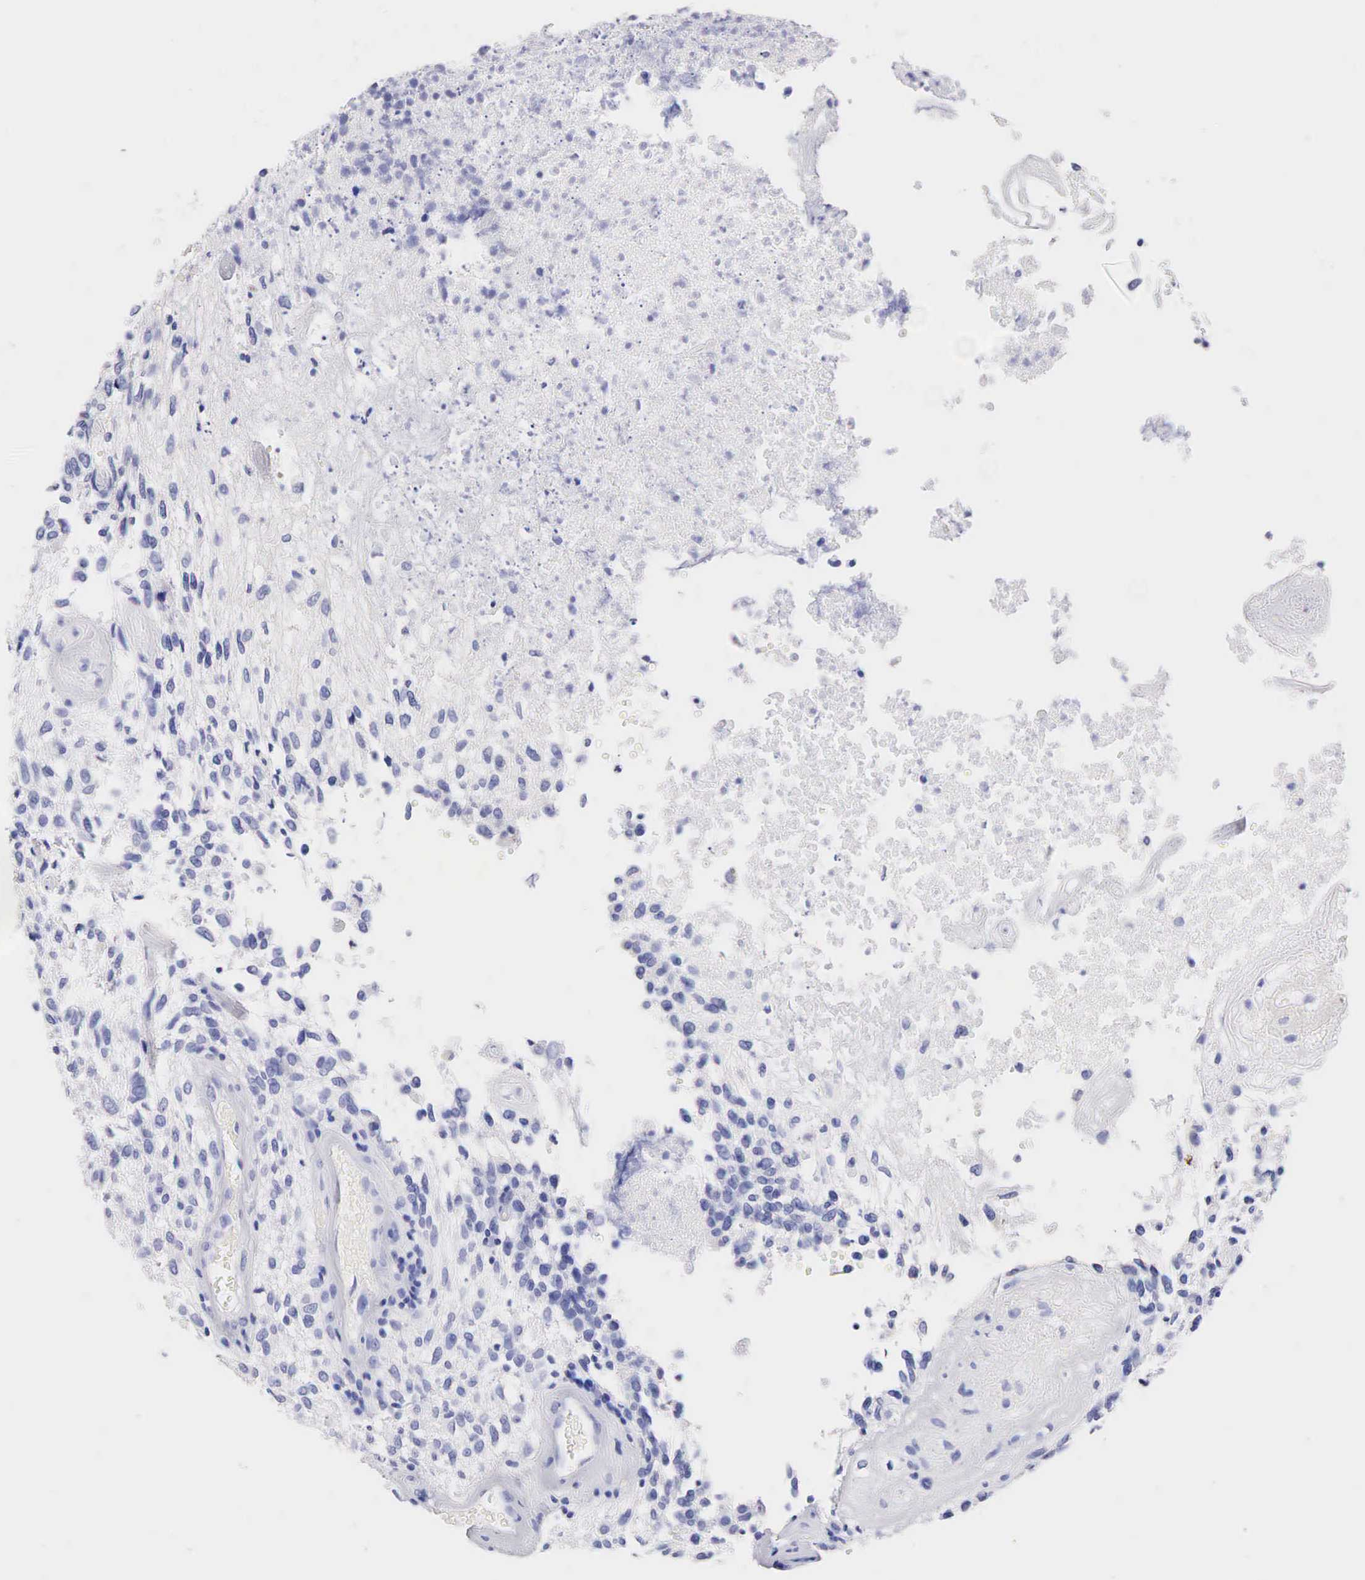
{"staining": {"intensity": "negative", "quantity": "none", "location": "none"}, "tissue": "glioma", "cell_type": "Tumor cells", "image_type": "cancer", "snomed": [{"axis": "morphology", "description": "Glioma, malignant, High grade"}, {"axis": "topography", "description": "Brain"}], "caption": "Immunohistochemistry of human glioma demonstrates no positivity in tumor cells.", "gene": "KRT14", "patient": {"sex": "male", "age": 77}}